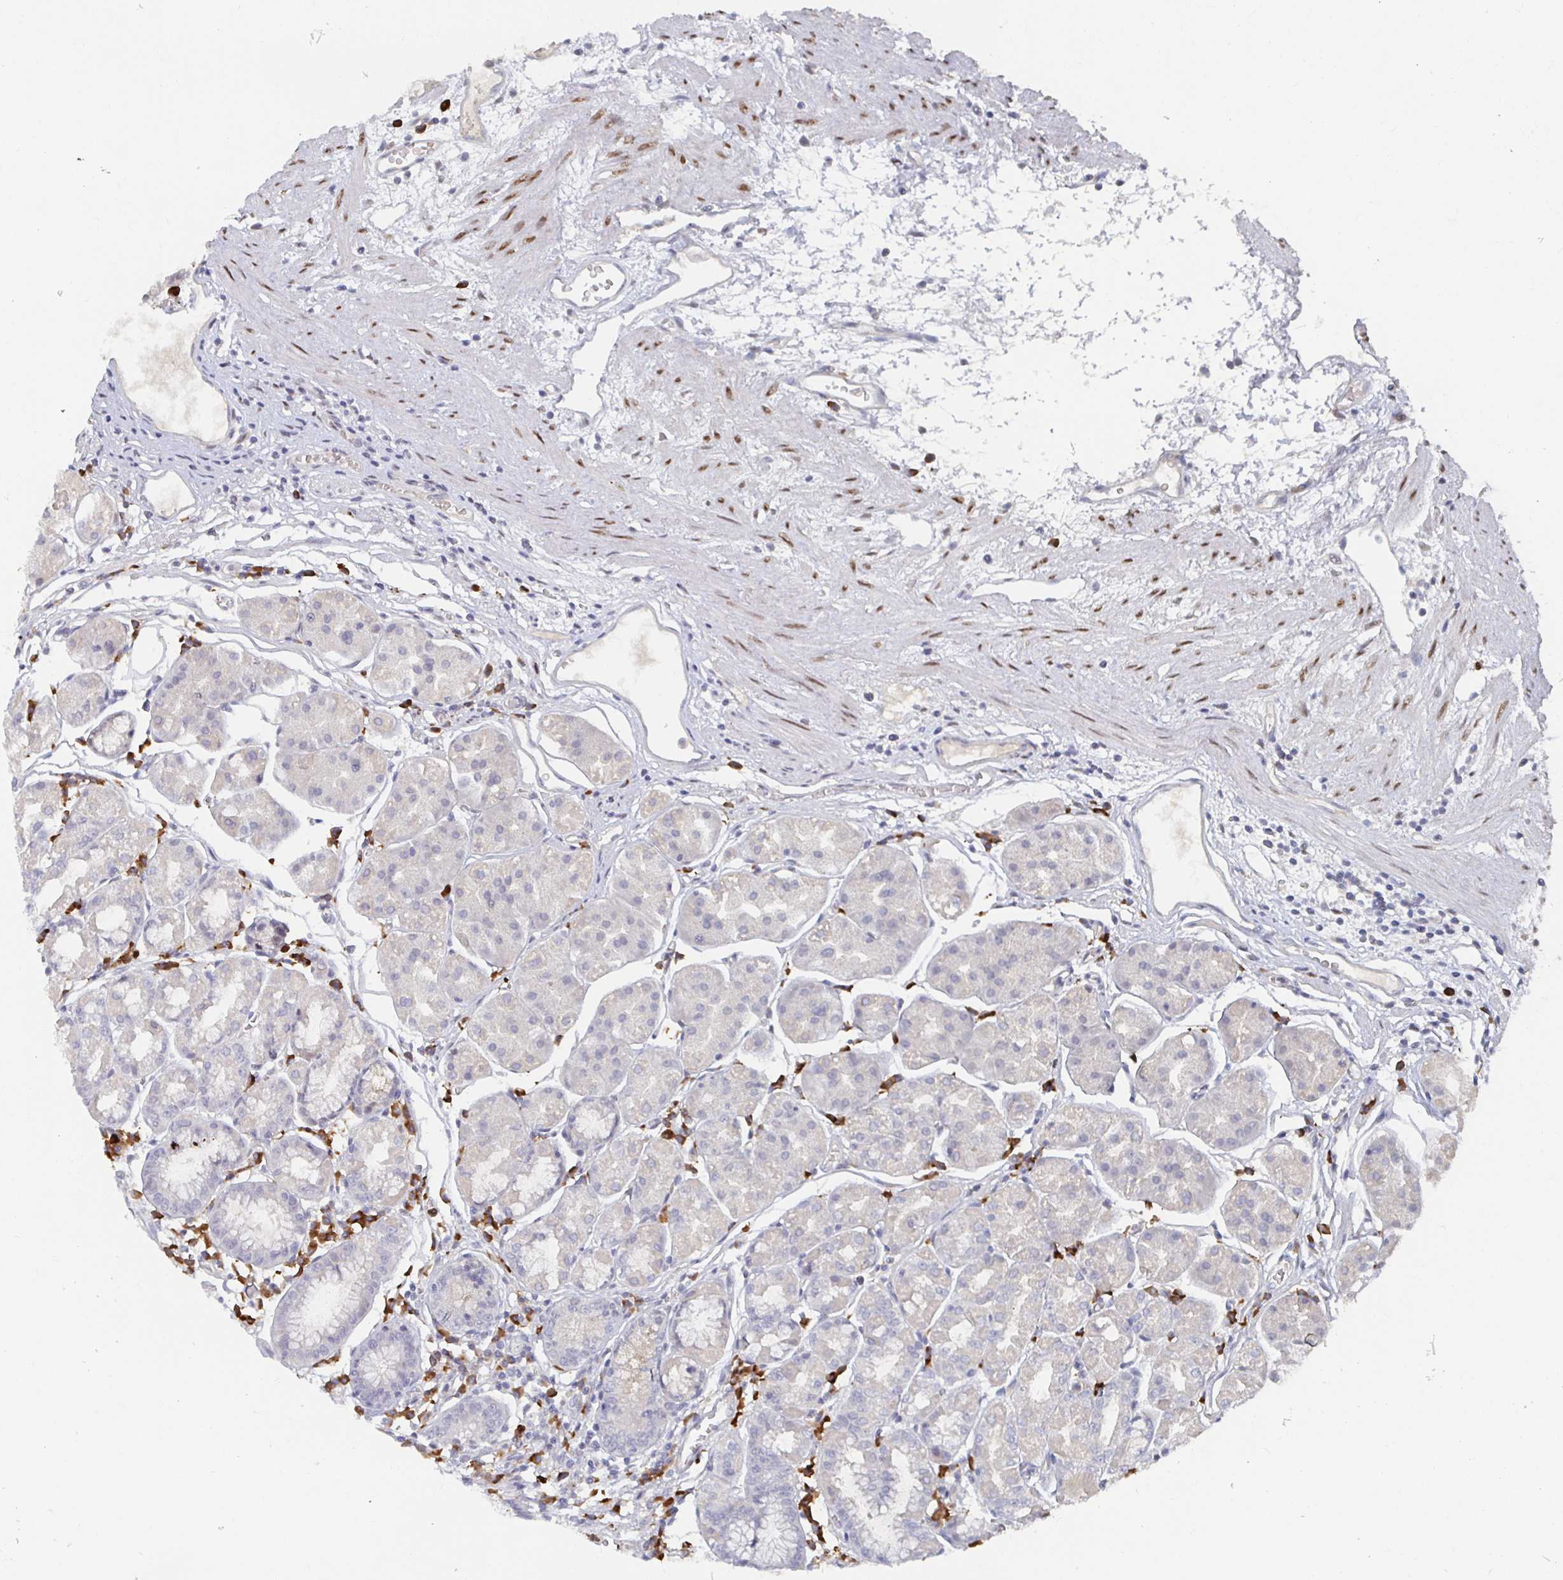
{"staining": {"intensity": "negative", "quantity": "none", "location": "none"}, "tissue": "stomach", "cell_type": "Glandular cells", "image_type": "normal", "snomed": [{"axis": "morphology", "description": "Normal tissue, NOS"}, {"axis": "topography", "description": "Stomach"}], "caption": "DAB immunohistochemical staining of unremarkable human stomach demonstrates no significant staining in glandular cells.", "gene": "MEIS1", "patient": {"sex": "male", "age": 55}}